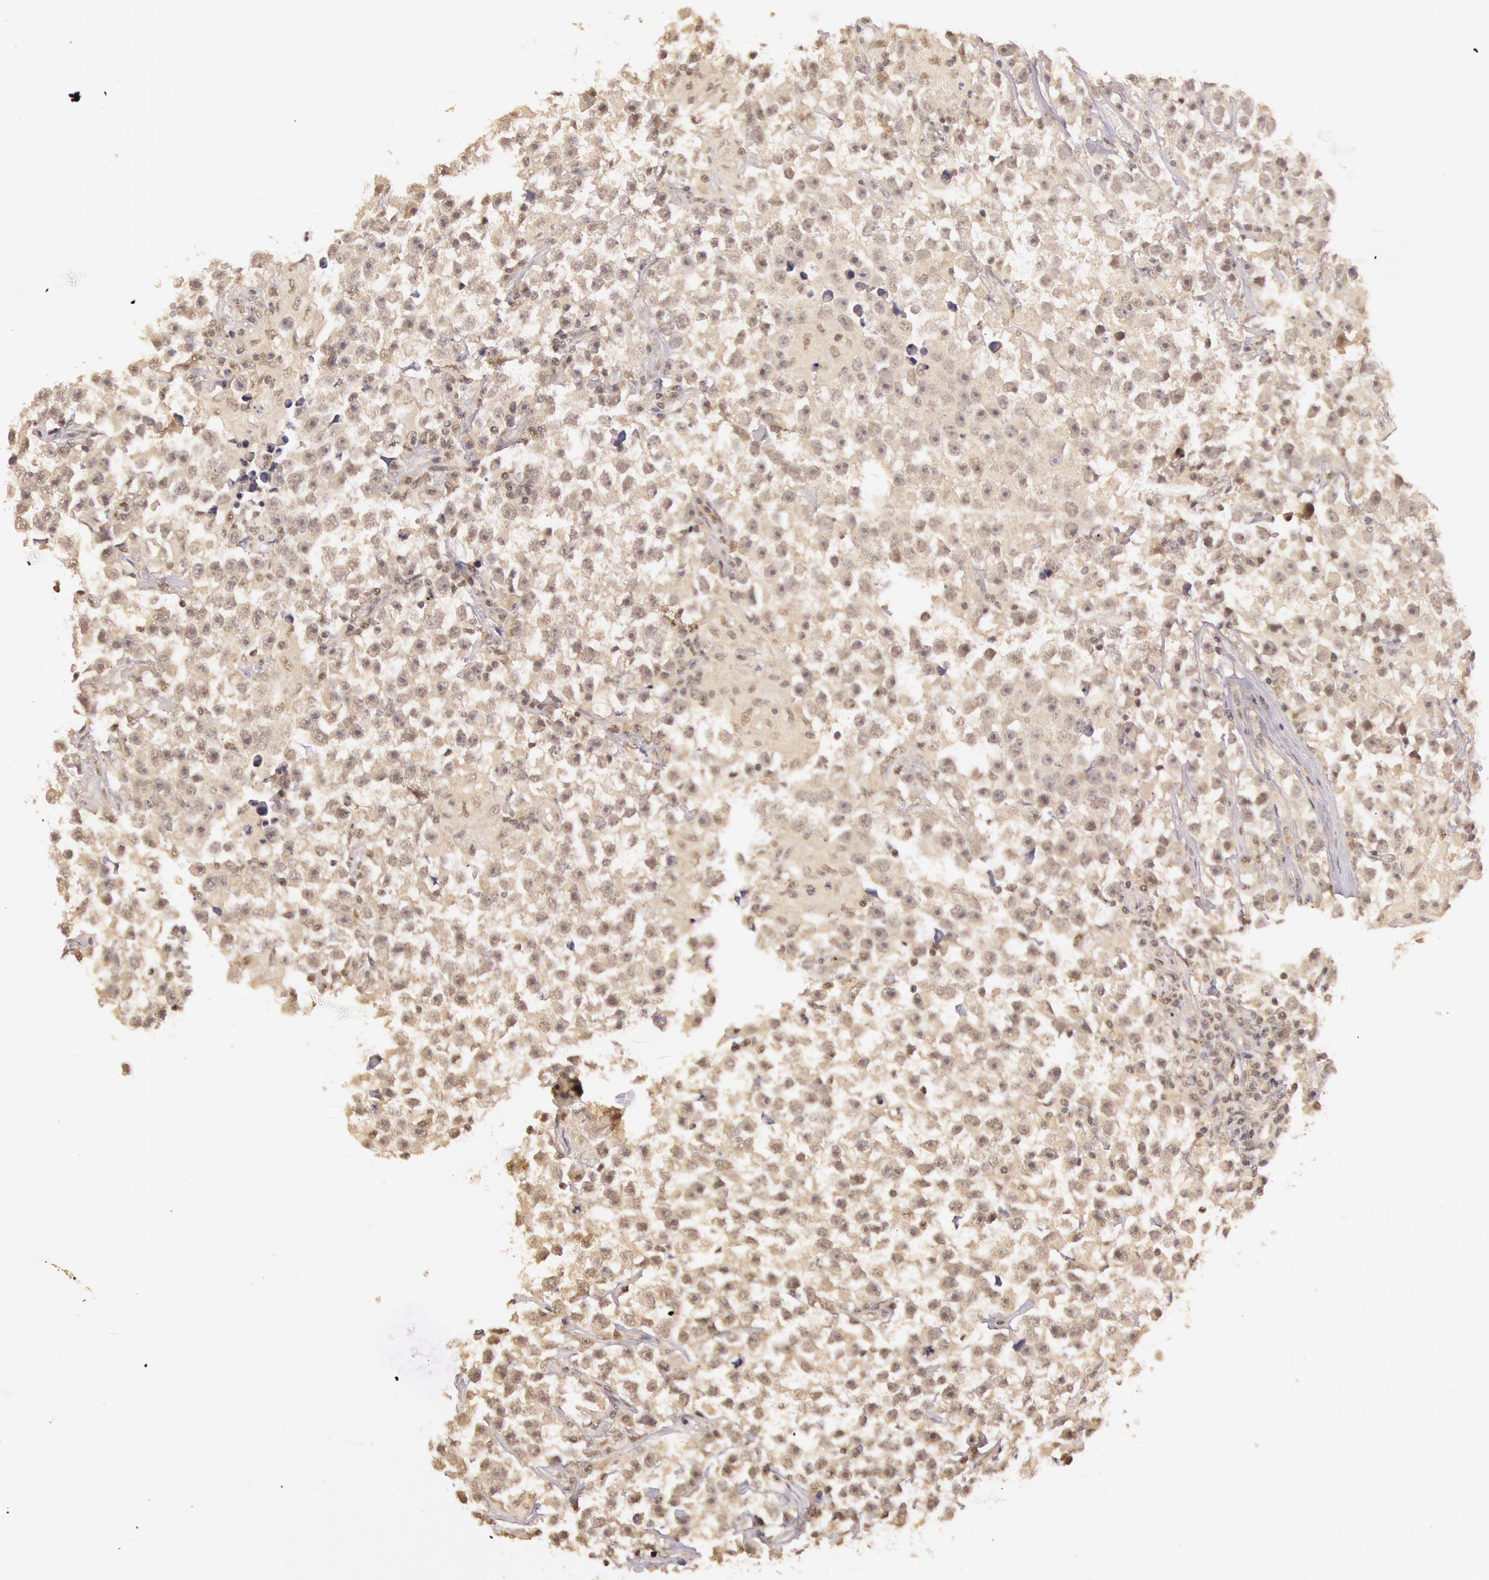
{"staining": {"intensity": "weak", "quantity": ">75%", "location": "cytoplasmic/membranous"}, "tissue": "testis cancer", "cell_type": "Tumor cells", "image_type": "cancer", "snomed": [{"axis": "morphology", "description": "Seminoma, NOS"}, {"axis": "topography", "description": "Testis"}], "caption": "High-magnification brightfield microscopy of testis seminoma stained with DAB (brown) and counterstained with hematoxylin (blue). tumor cells exhibit weak cytoplasmic/membranous expression is identified in about>75% of cells. (DAB = brown stain, brightfield microscopy at high magnification).", "gene": "RTL10", "patient": {"sex": "male", "age": 33}}